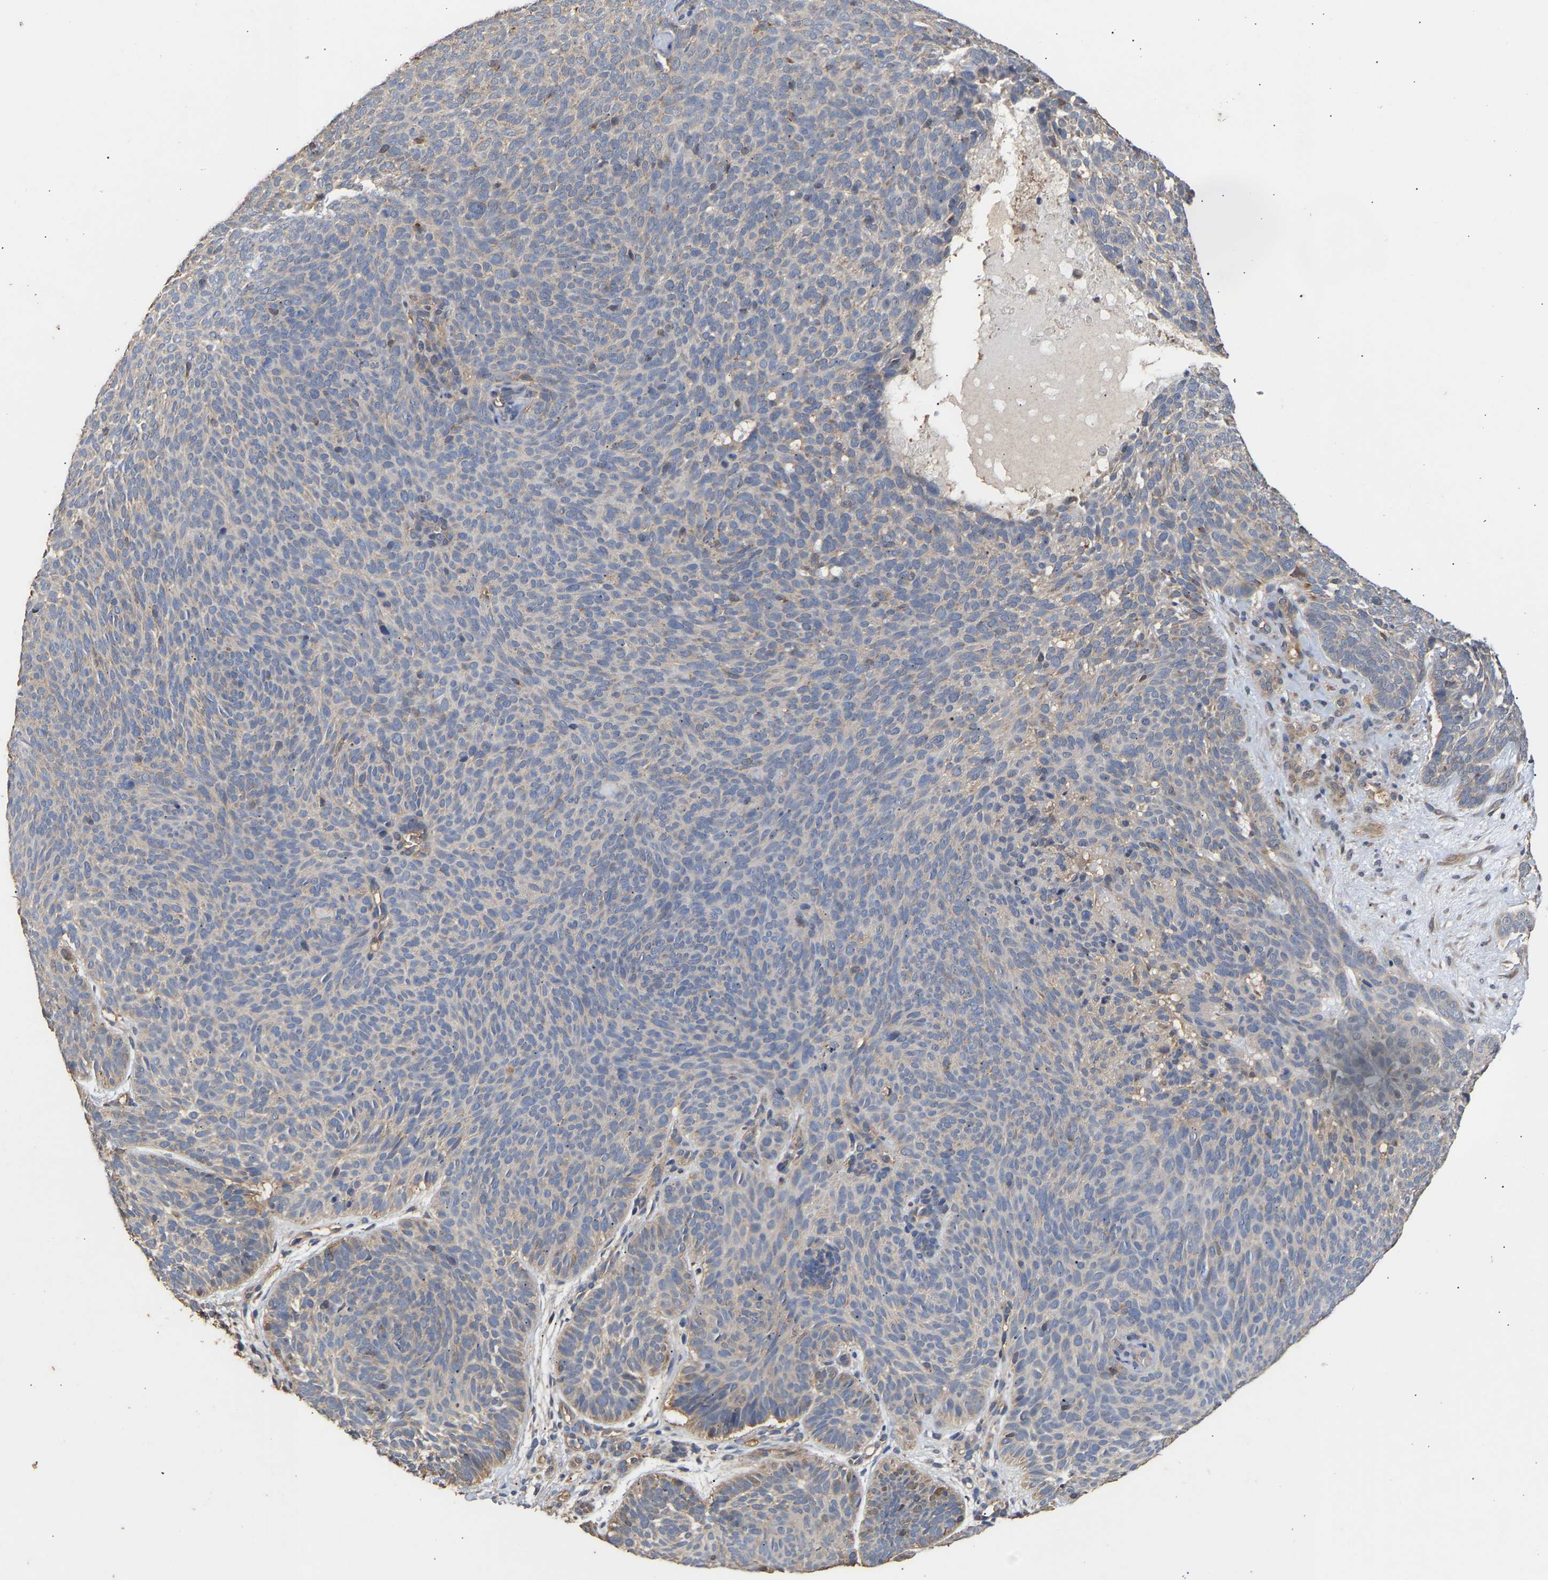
{"staining": {"intensity": "negative", "quantity": "none", "location": "none"}, "tissue": "skin cancer", "cell_type": "Tumor cells", "image_type": "cancer", "snomed": [{"axis": "morphology", "description": "Basal cell carcinoma"}, {"axis": "topography", "description": "Skin"}], "caption": "Tumor cells show no significant staining in basal cell carcinoma (skin).", "gene": "ZNF26", "patient": {"sex": "male", "age": 61}}